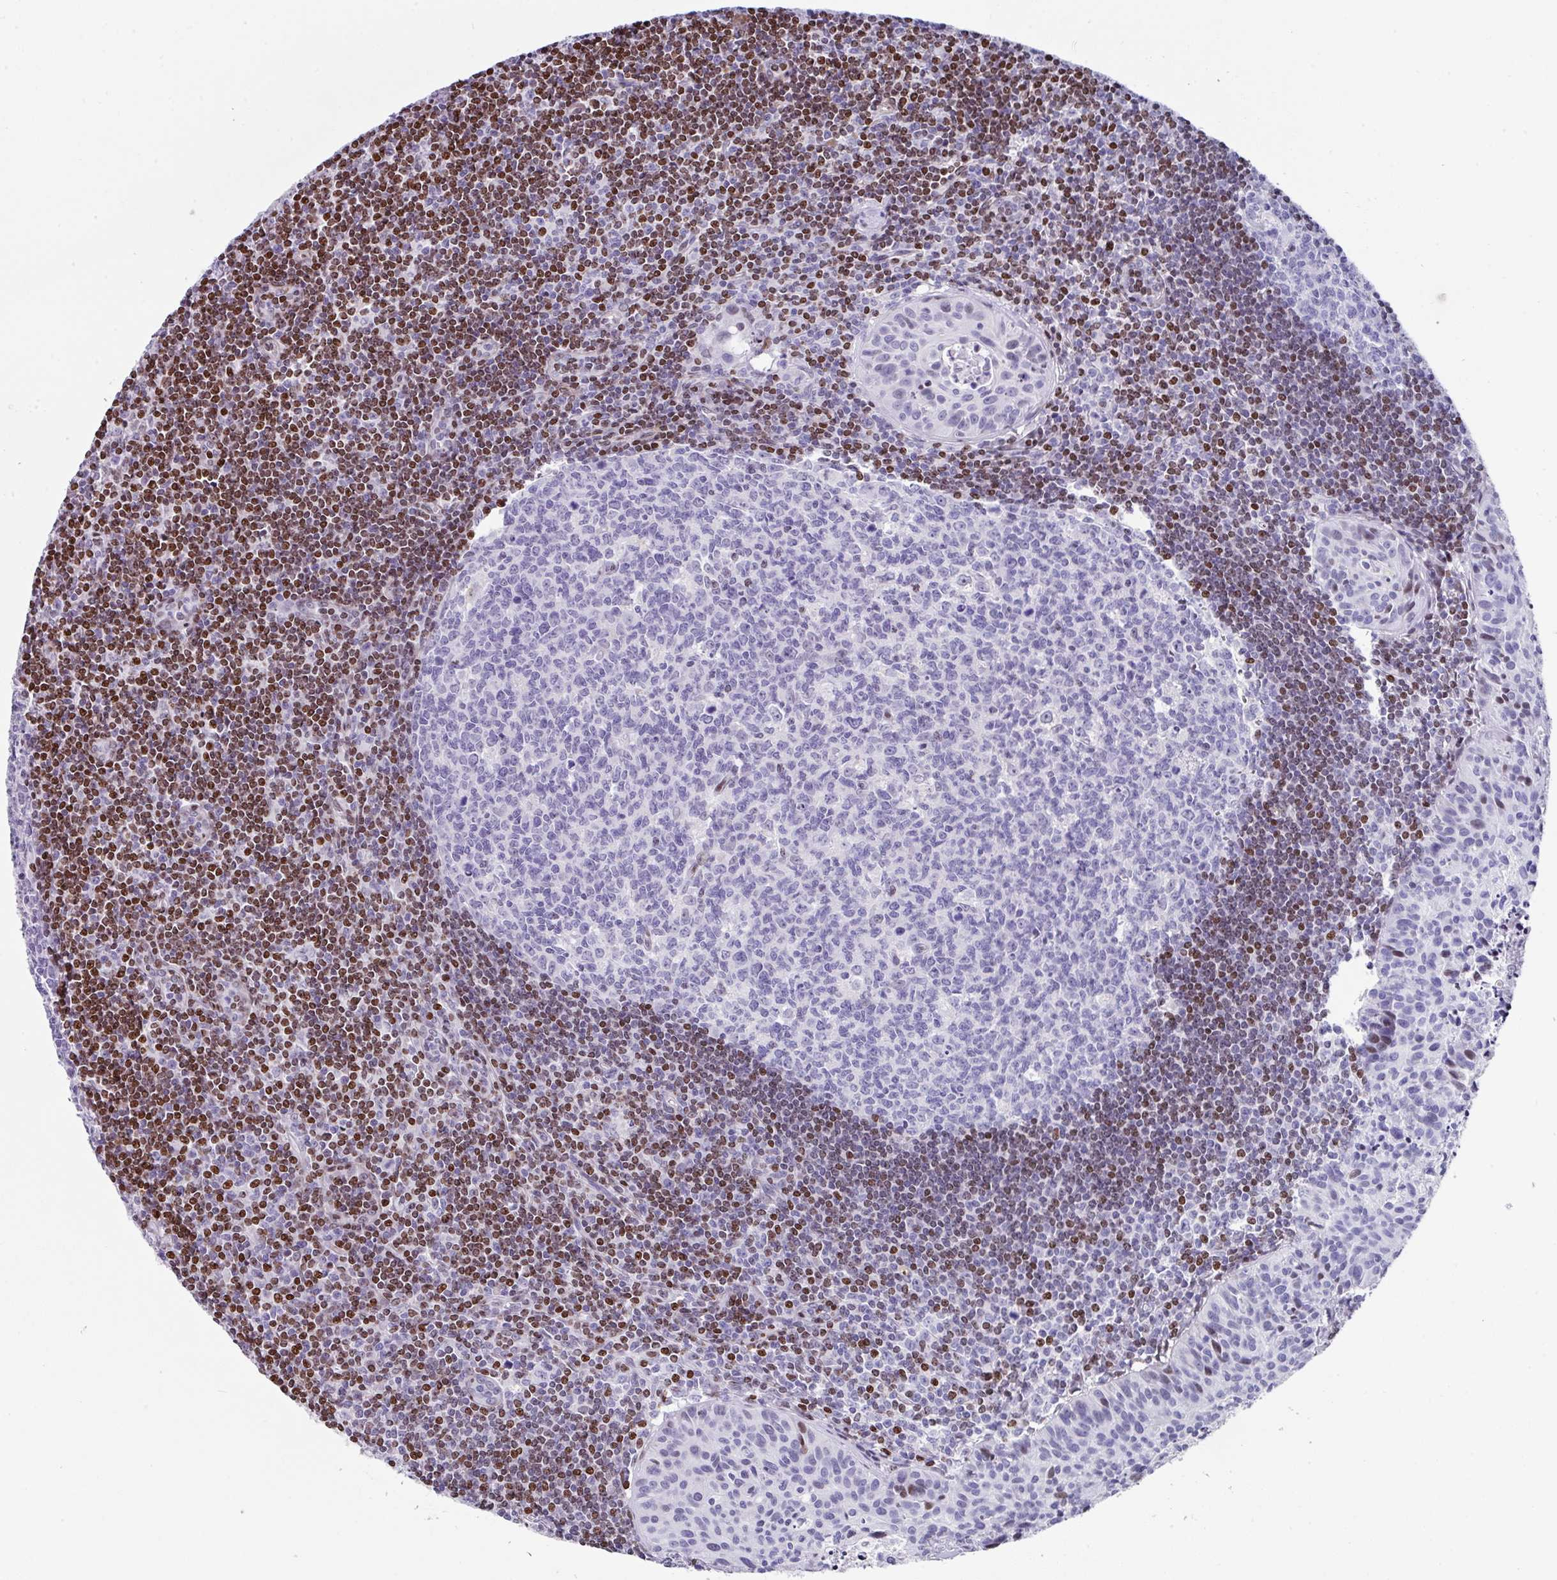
{"staining": {"intensity": "negative", "quantity": "none", "location": "none"}, "tissue": "lymph node", "cell_type": "Germinal center cells", "image_type": "normal", "snomed": [{"axis": "morphology", "description": "Normal tissue, NOS"}, {"axis": "topography", "description": "Lymph node"}], "caption": "DAB immunohistochemical staining of benign lymph node exhibits no significant staining in germinal center cells. (Brightfield microscopy of DAB immunohistochemistry at high magnification).", "gene": "TCF3", "patient": {"sex": "female", "age": 29}}